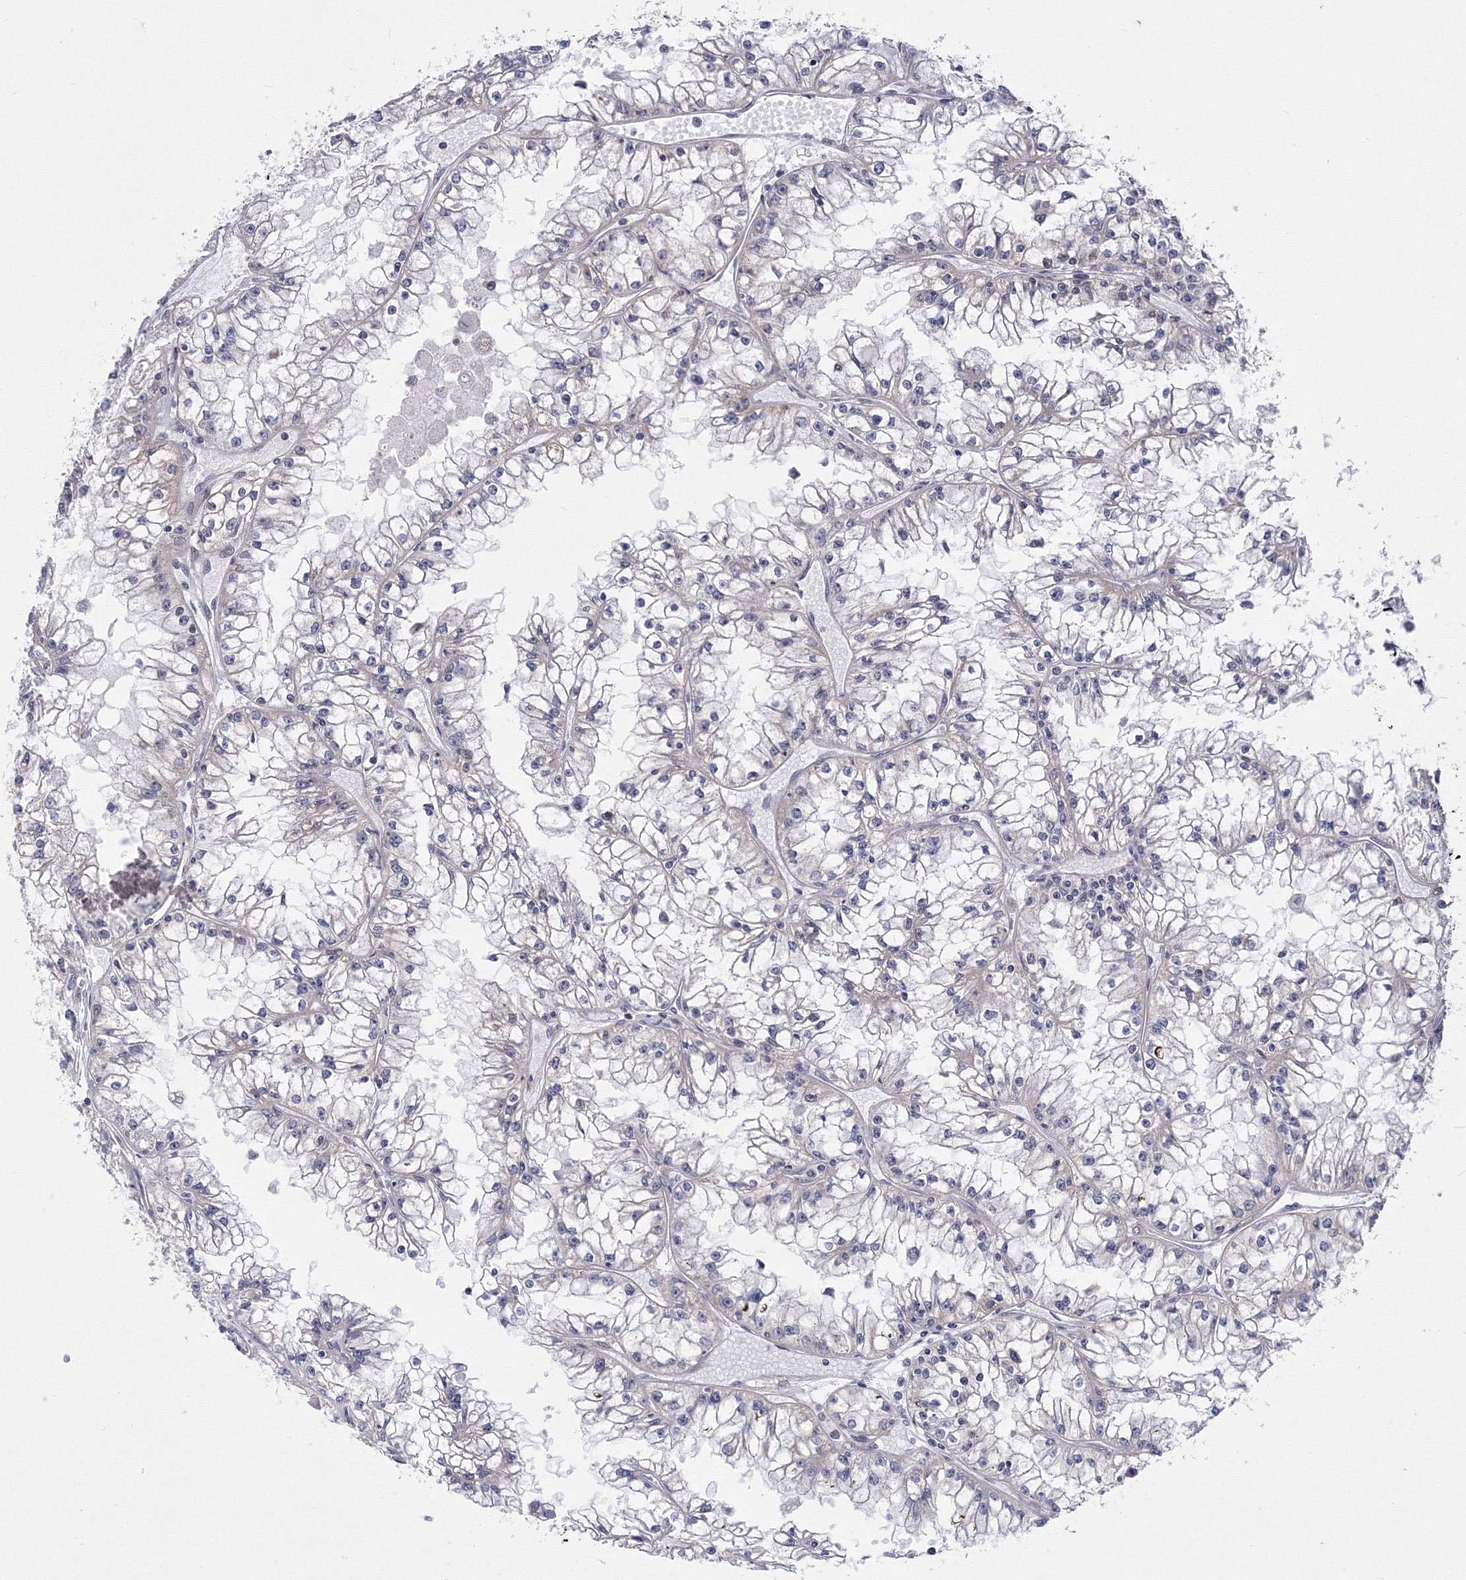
{"staining": {"intensity": "negative", "quantity": "none", "location": "none"}, "tissue": "renal cancer", "cell_type": "Tumor cells", "image_type": "cancer", "snomed": [{"axis": "morphology", "description": "Adenocarcinoma, NOS"}, {"axis": "topography", "description": "Kidney"}], "caption": "A histopathology image of renal cancer (adenocarcinoma) stained for a protein shows no brown staining in tumor cells.", "gene": "GPN1", "patient": {"sex": "male", "age": 56}}